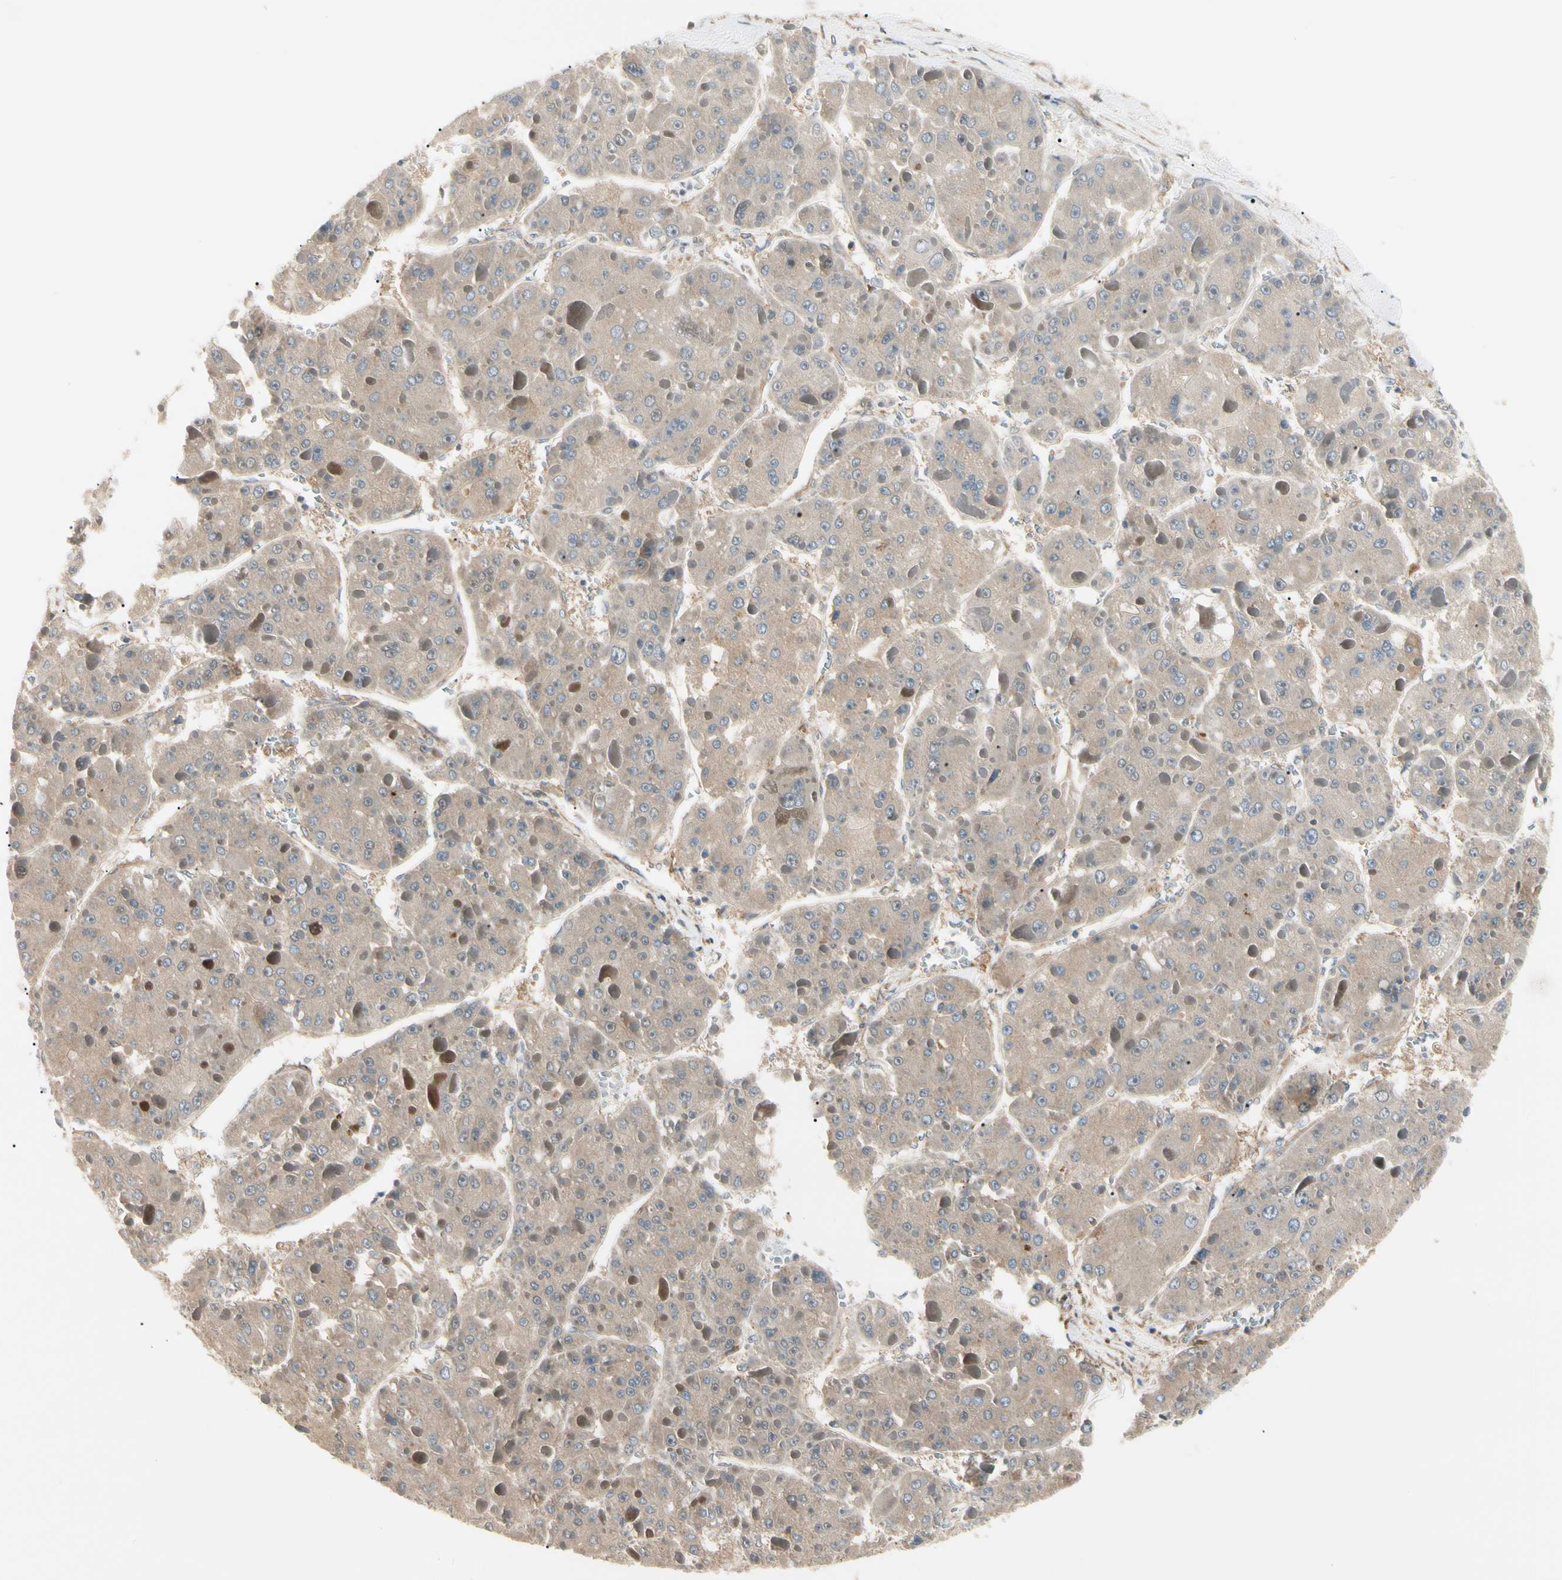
{"staining": {"intensity": "moderate", "quantity": ">75%", "location": "cytoplasmic/membranous"}, "tissue": "liver cancer", "cell_type": "Tumor cells", "image_type": "cancer", "snomed": [{"axis": "morphology", "description": "Carcinoma, Hepatocellular, NOS"}, {"axis": "topography", "description": "Liver"}], "caption": "High-magnification brightfield microscopy of liver cancer (hepatocellular carcinoma) stained with DAB (3,3'-diaminobenzidine) (brown) and counterstained with hematoxylin (blue). tumor cells exhibit moderate cytoplasmic/membranous staining is identified in about>75% of cells. The staining was performed using DAB, with brown indicating positive protein expression. Nuclei are stained blue with hematoxylin.", "gene": "F2R", "patient": {"sex": "female", "age": 73}}